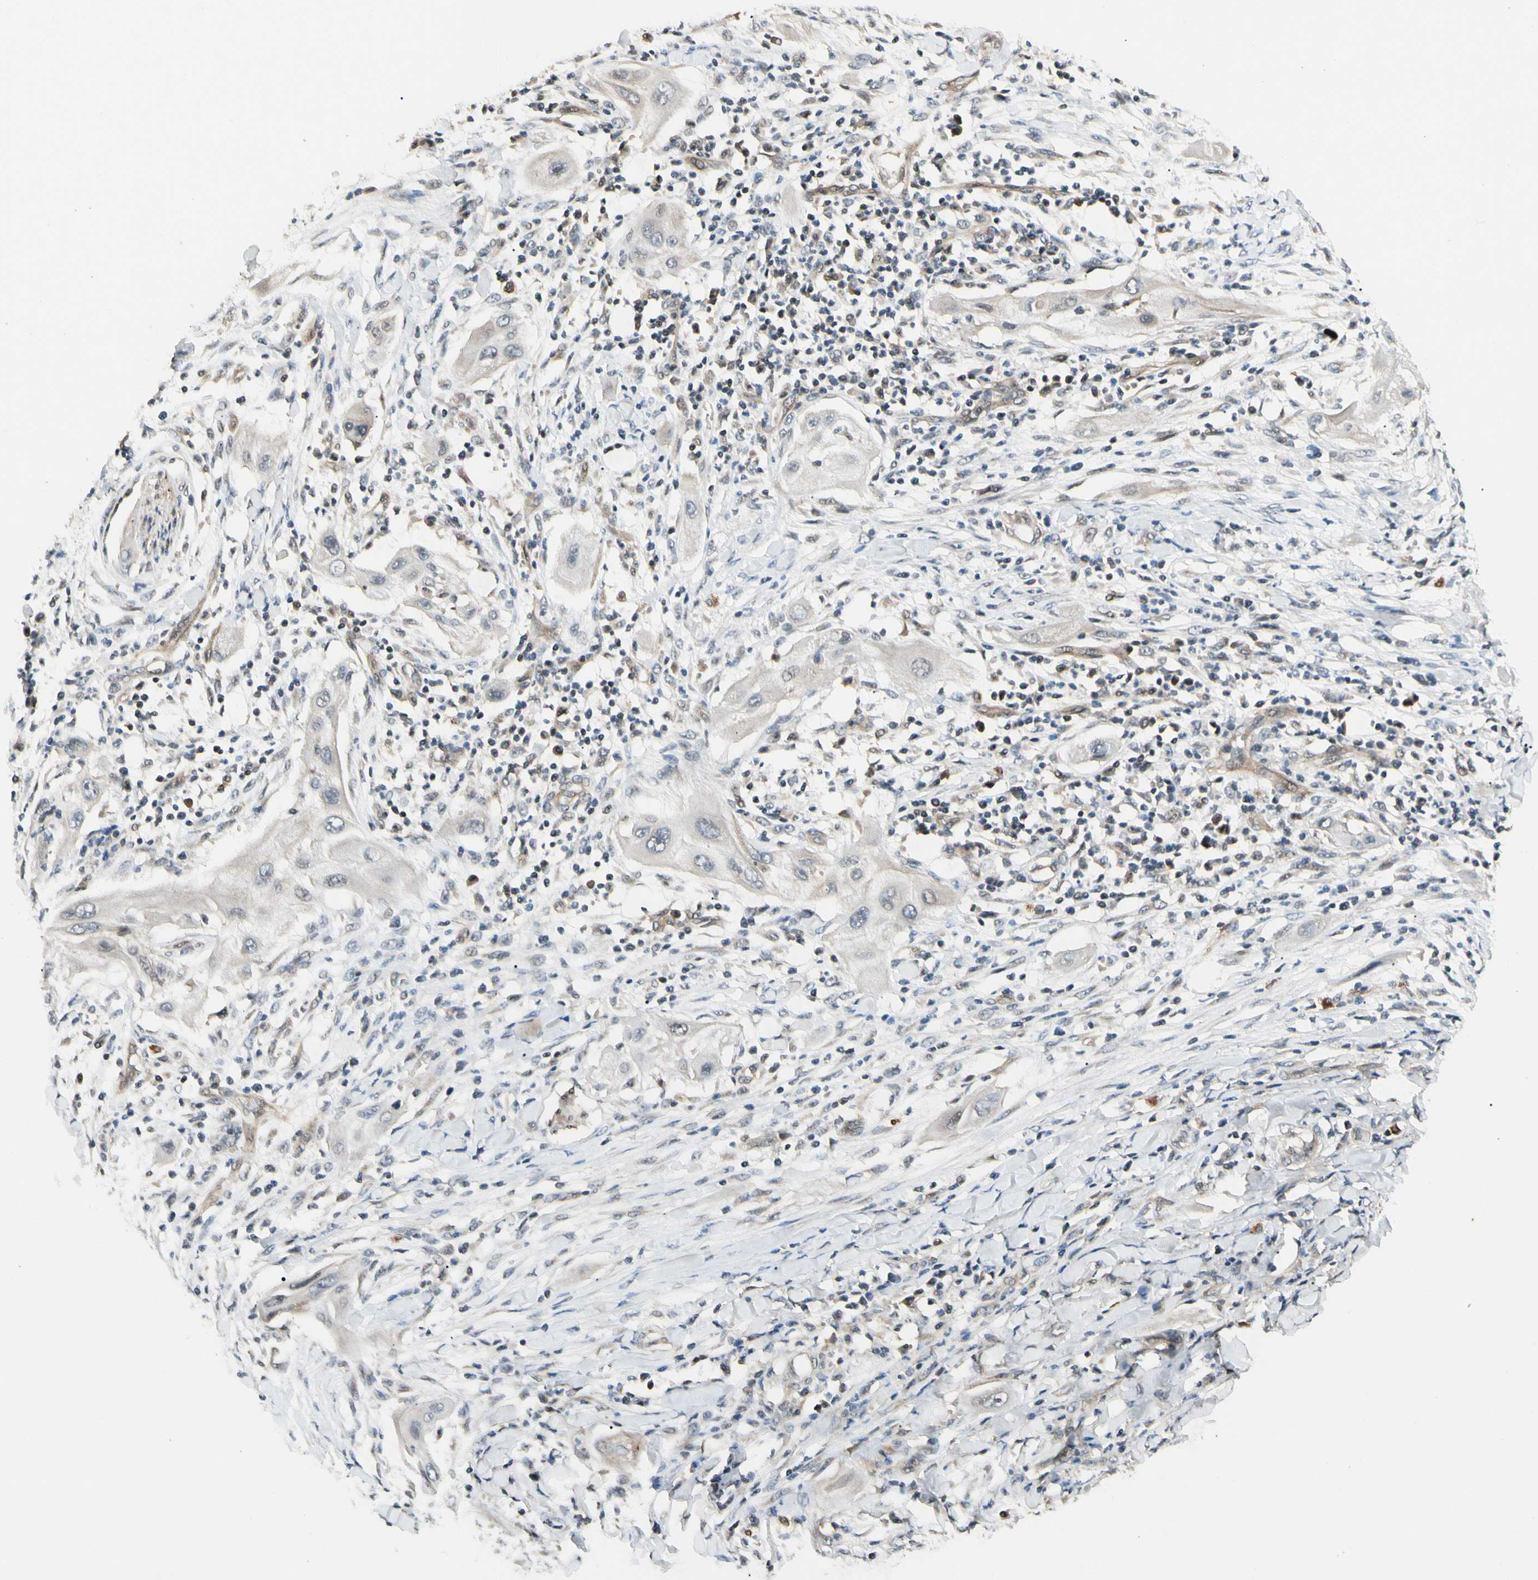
{"staining": {"intensity": "weak", "quantity": "<25%", "location": "cytoplasmic/membranous"}, "tissue": "lung cancer", "cell_type": "Tumor cells", "image_type": "cancer", "snomed": [{"axis": "morphology", "description": "Squamous cell carcinoma, NOS"}, {"axis": "topography", "description": "Lung"}], "caption": "Lung cancer (squamous cell carcinoma) was stained to show a protein in brown. There is no significant expression in tumor cells.", "gene": "ATG4C", "patient": {"sex": "female", "age": 47}}